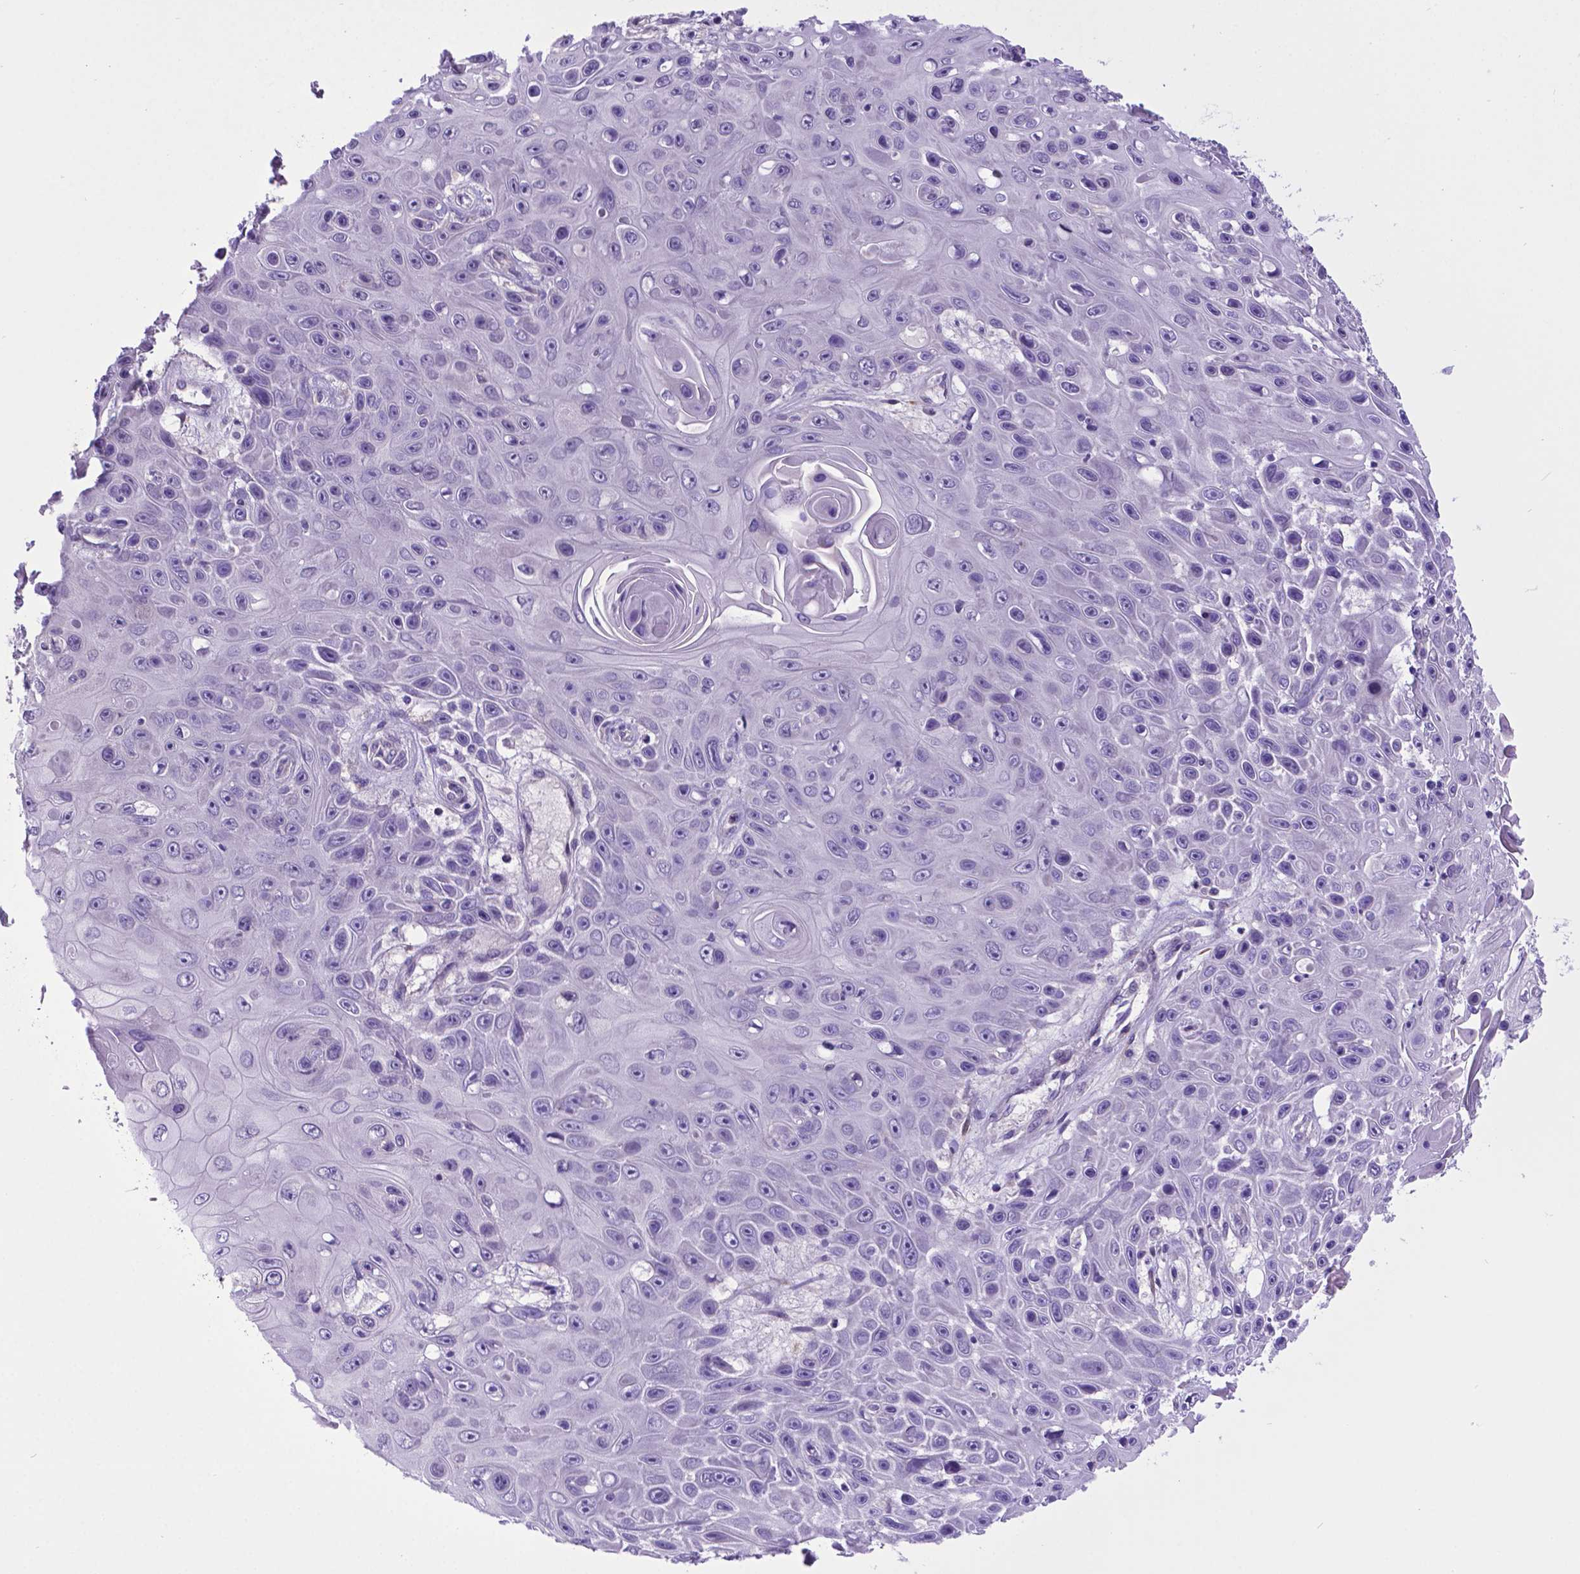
{"staining": {"intensity": "negative", "quantity": "none", "location": "none"}, "tissue": "skin cancer", "cell_type": "Tumor cells", "image_type": "cancer", "snomed": [{"axis": "morphology", "description": "Squamous cell carcinoma, NOS"}, {"axis": "topography", "description": "Skin"}], "caption": "IHC image of neoplastic tissue: human skin squamous cell carcinoma stained with DAB displays no significant protein staining in tumor cells.", "gene": "ADRA2B", "patient": {"sex": "male", "age": 82}}